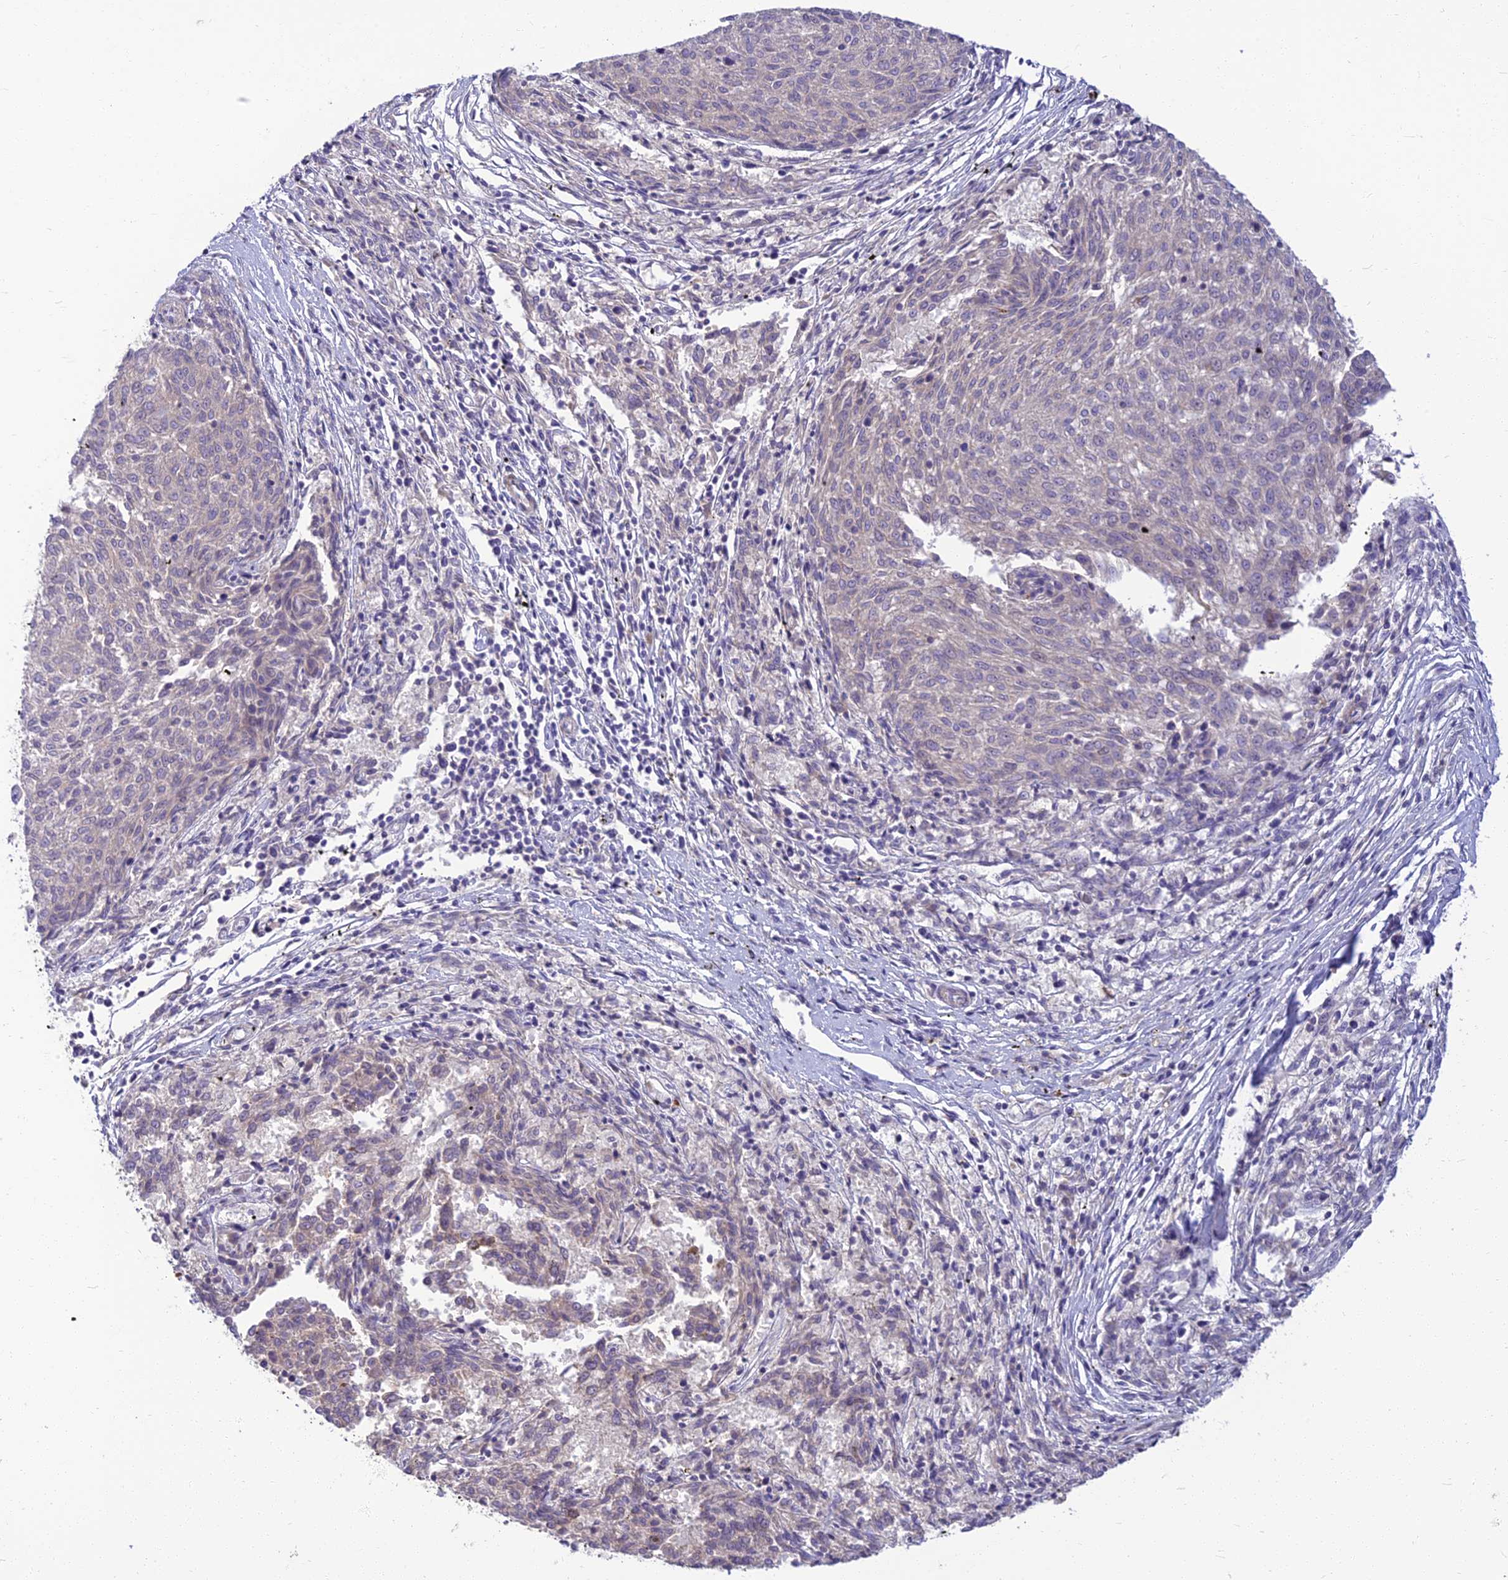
{"staining": {"intensity": "negative", "quantity": "none", "location": "none"}, "tissue": "melanoma", "cell_type": "Tumor cells", "image_type": "cancer", "snomed": [{"axis": "morphology", "description": "Malignant melanoma, NOS"}, {"axis": "topography", "description": "Skin"}], "caption": "A high-resolution image shows immunohistochemistry staining of melanoma, which demonstrates no significant staining in tumor cells.", "gene": "CLIP4", "patient": {"sex": "female", "age": 72}}